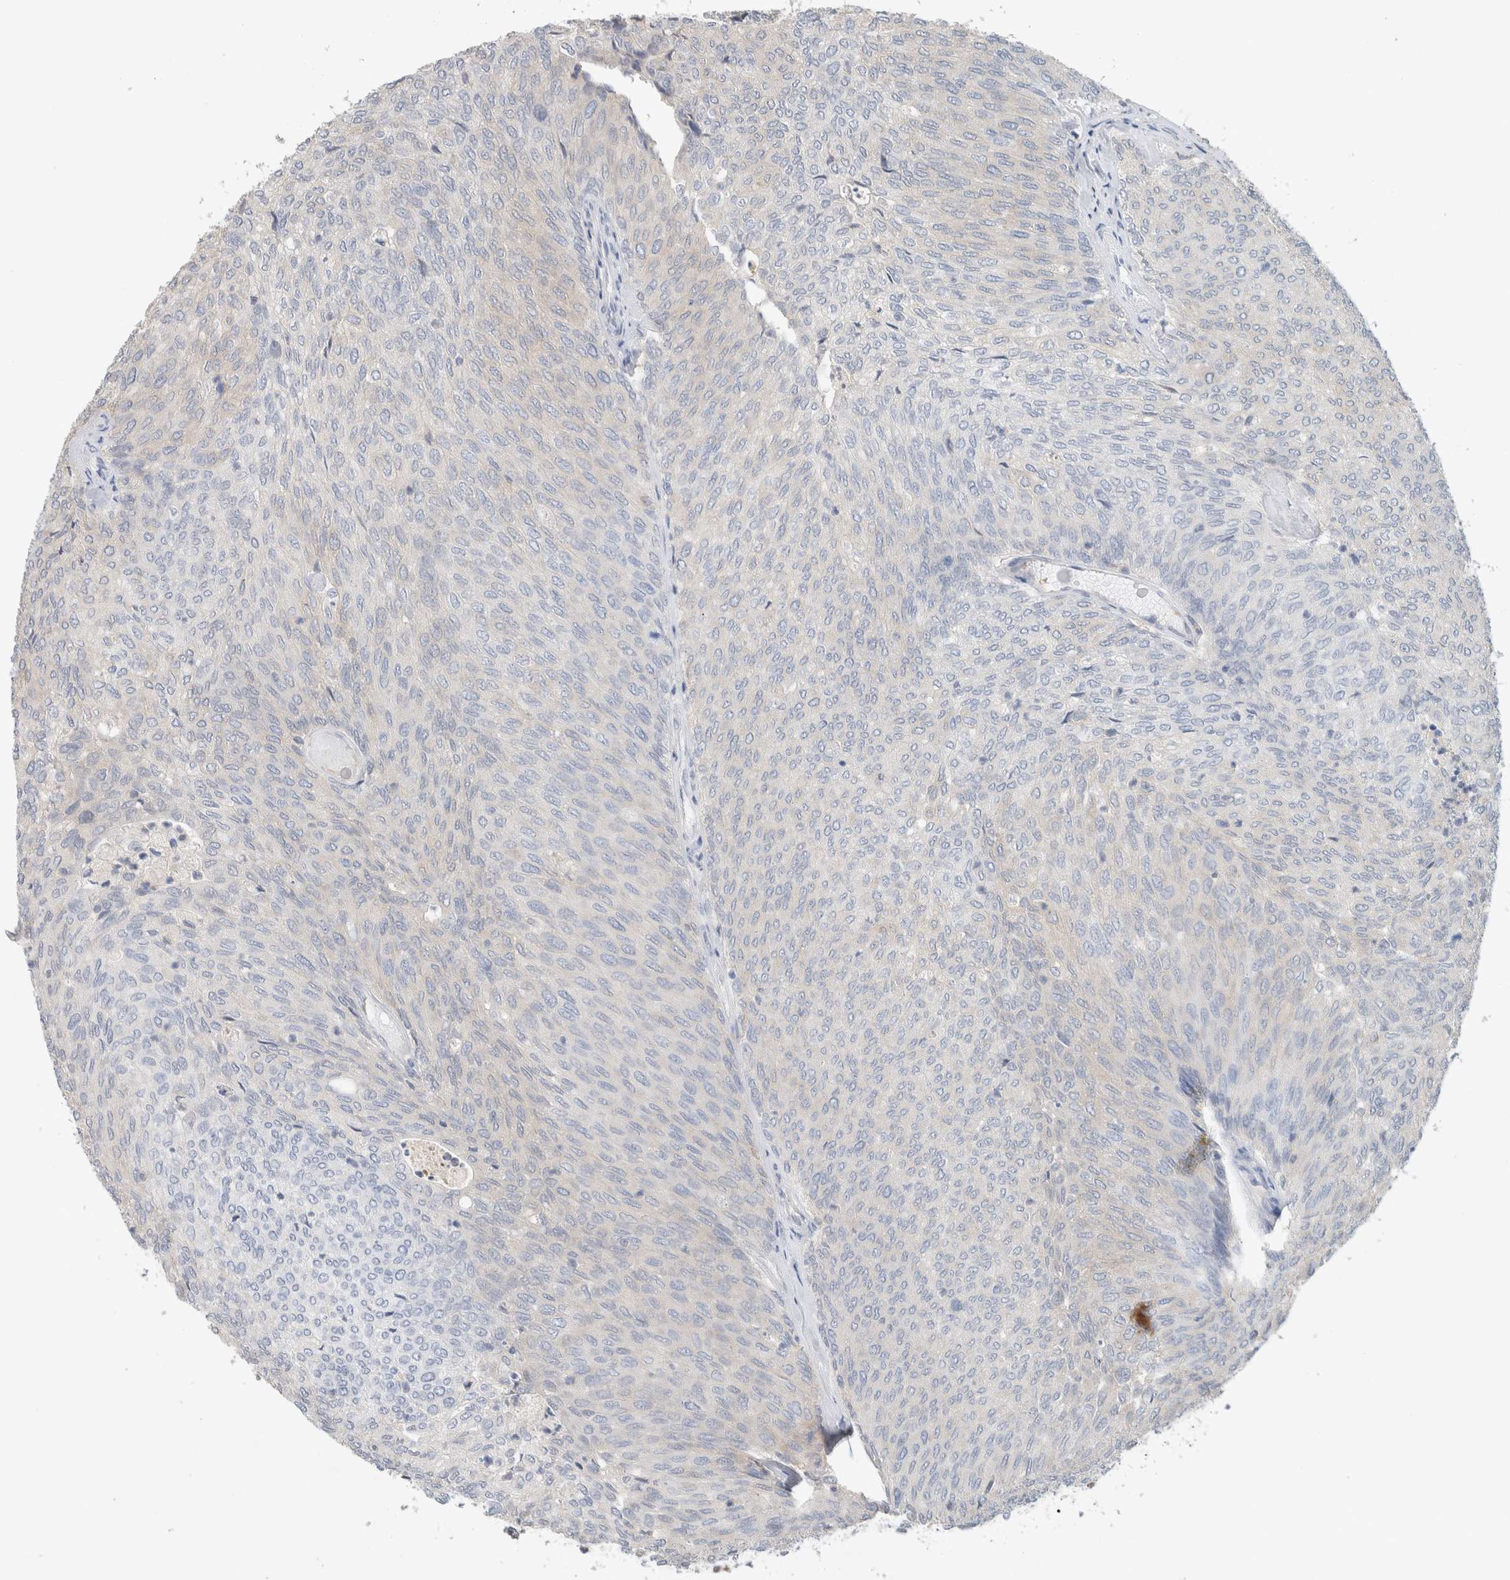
{"staining": {"intensity": "negative", "quantity": "none", "location": "none"}, "tissue": "urothelial cancer", "cell_type": "Tumor cells", "image_type": "cancer", "snomed": [{"axis": "morphology", "description": "Urothelial carcinoma, Low grade"}, {"axis": "topography", "description": "Urinary bladder"}], "caption": "Tumor cells show no significant positivity in low-grade urothelial carcinoma.", "gene": "DEPTOR", "patient": {"sex": "female", "age": 79}}